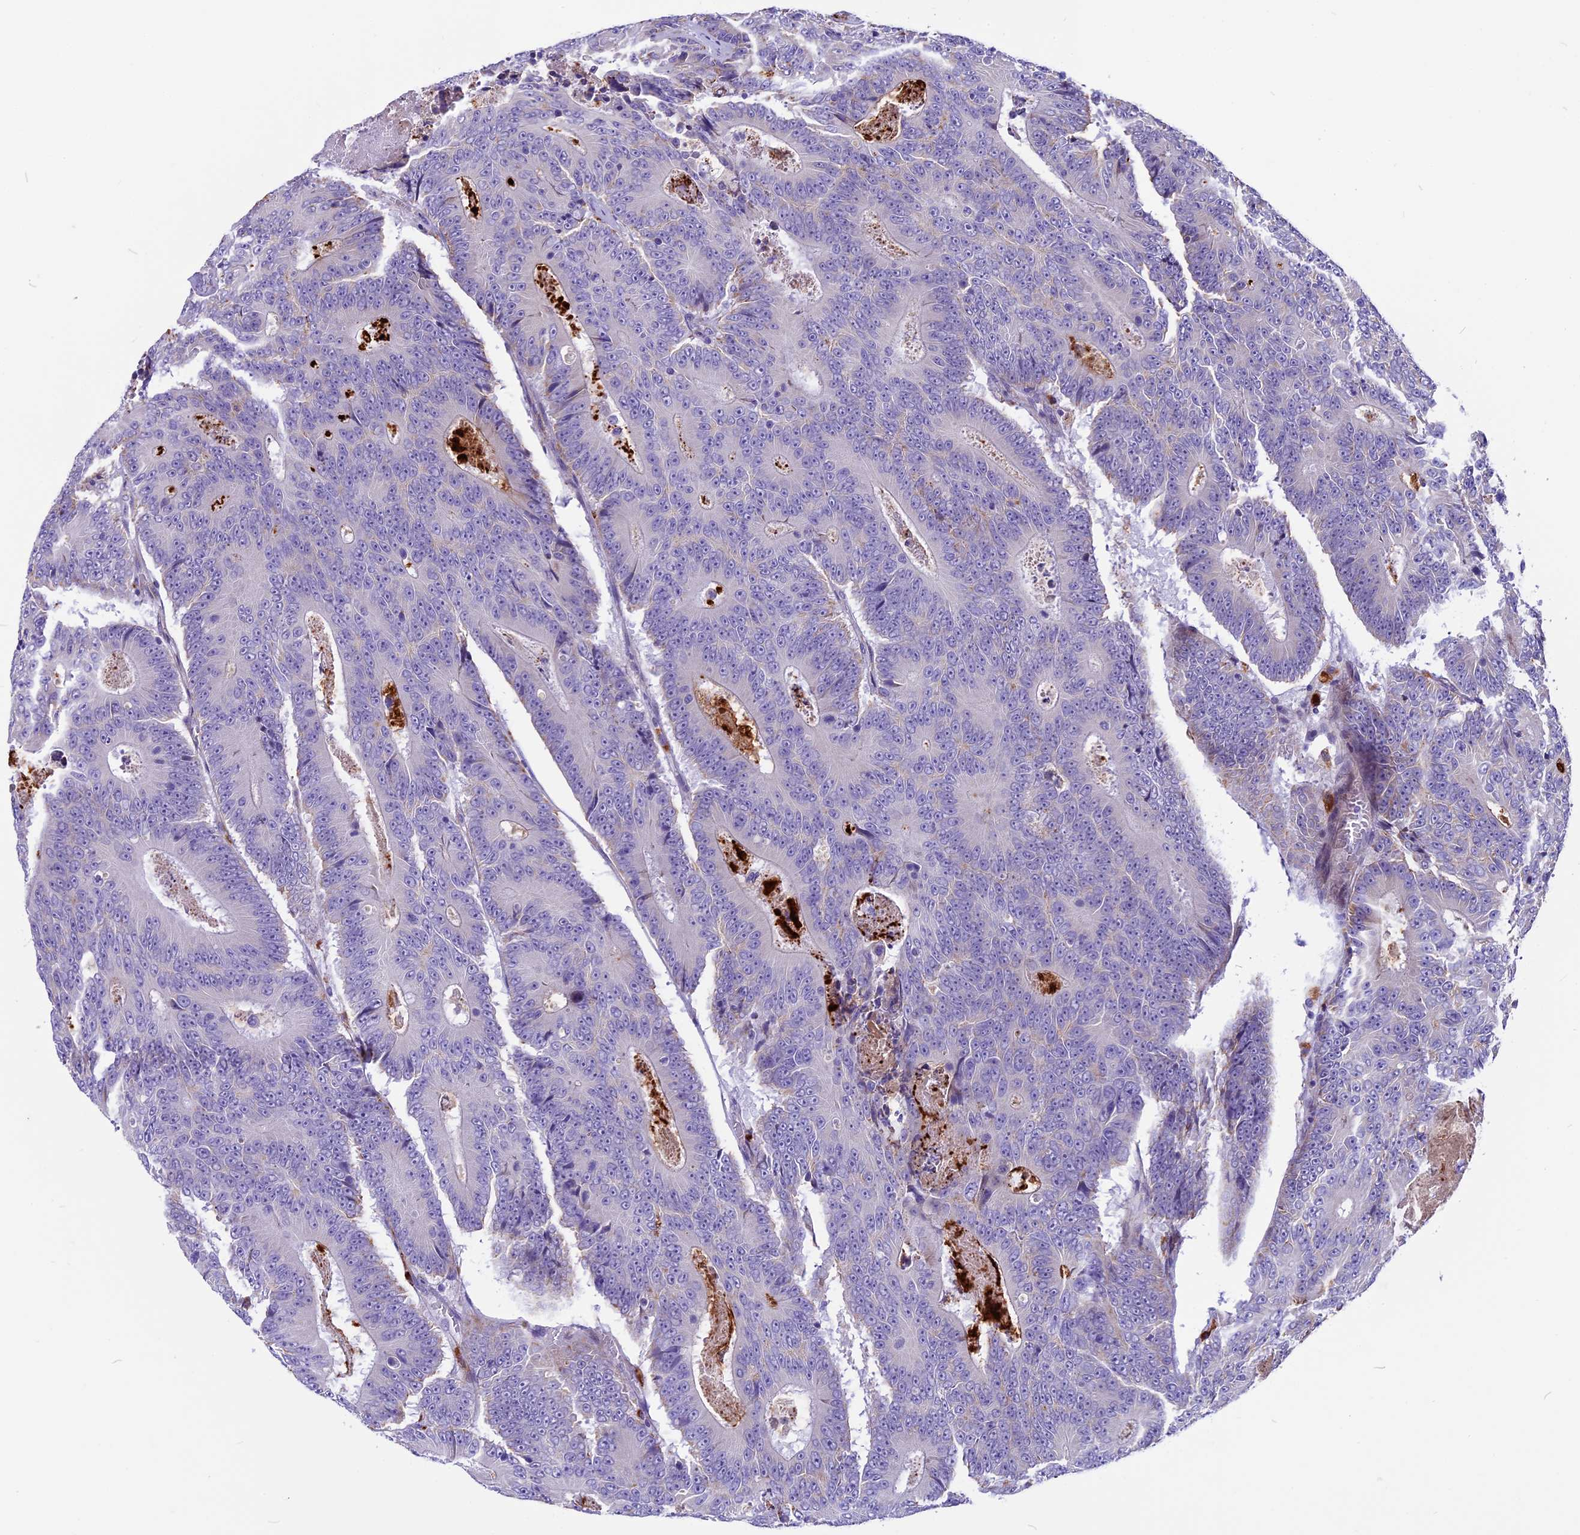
{"staining": {"intensity": "negative", "quantity": "none", "location": "none"}, "tissue": "colorectal cancer", "cell_type": "Tumor cells", "image_type": "cancer", "snomed": [{"axis": "morphology", "description": "Adenocarcinoma, NOS"}, {"axis": "topography", "description": "Colon"}], "caption": "The histopathology image exhibits no staining of tumor cells in colorectal adenocarcinoma.", "gene": "THRSP", "patient": {"sex": "male", "age": 83}}